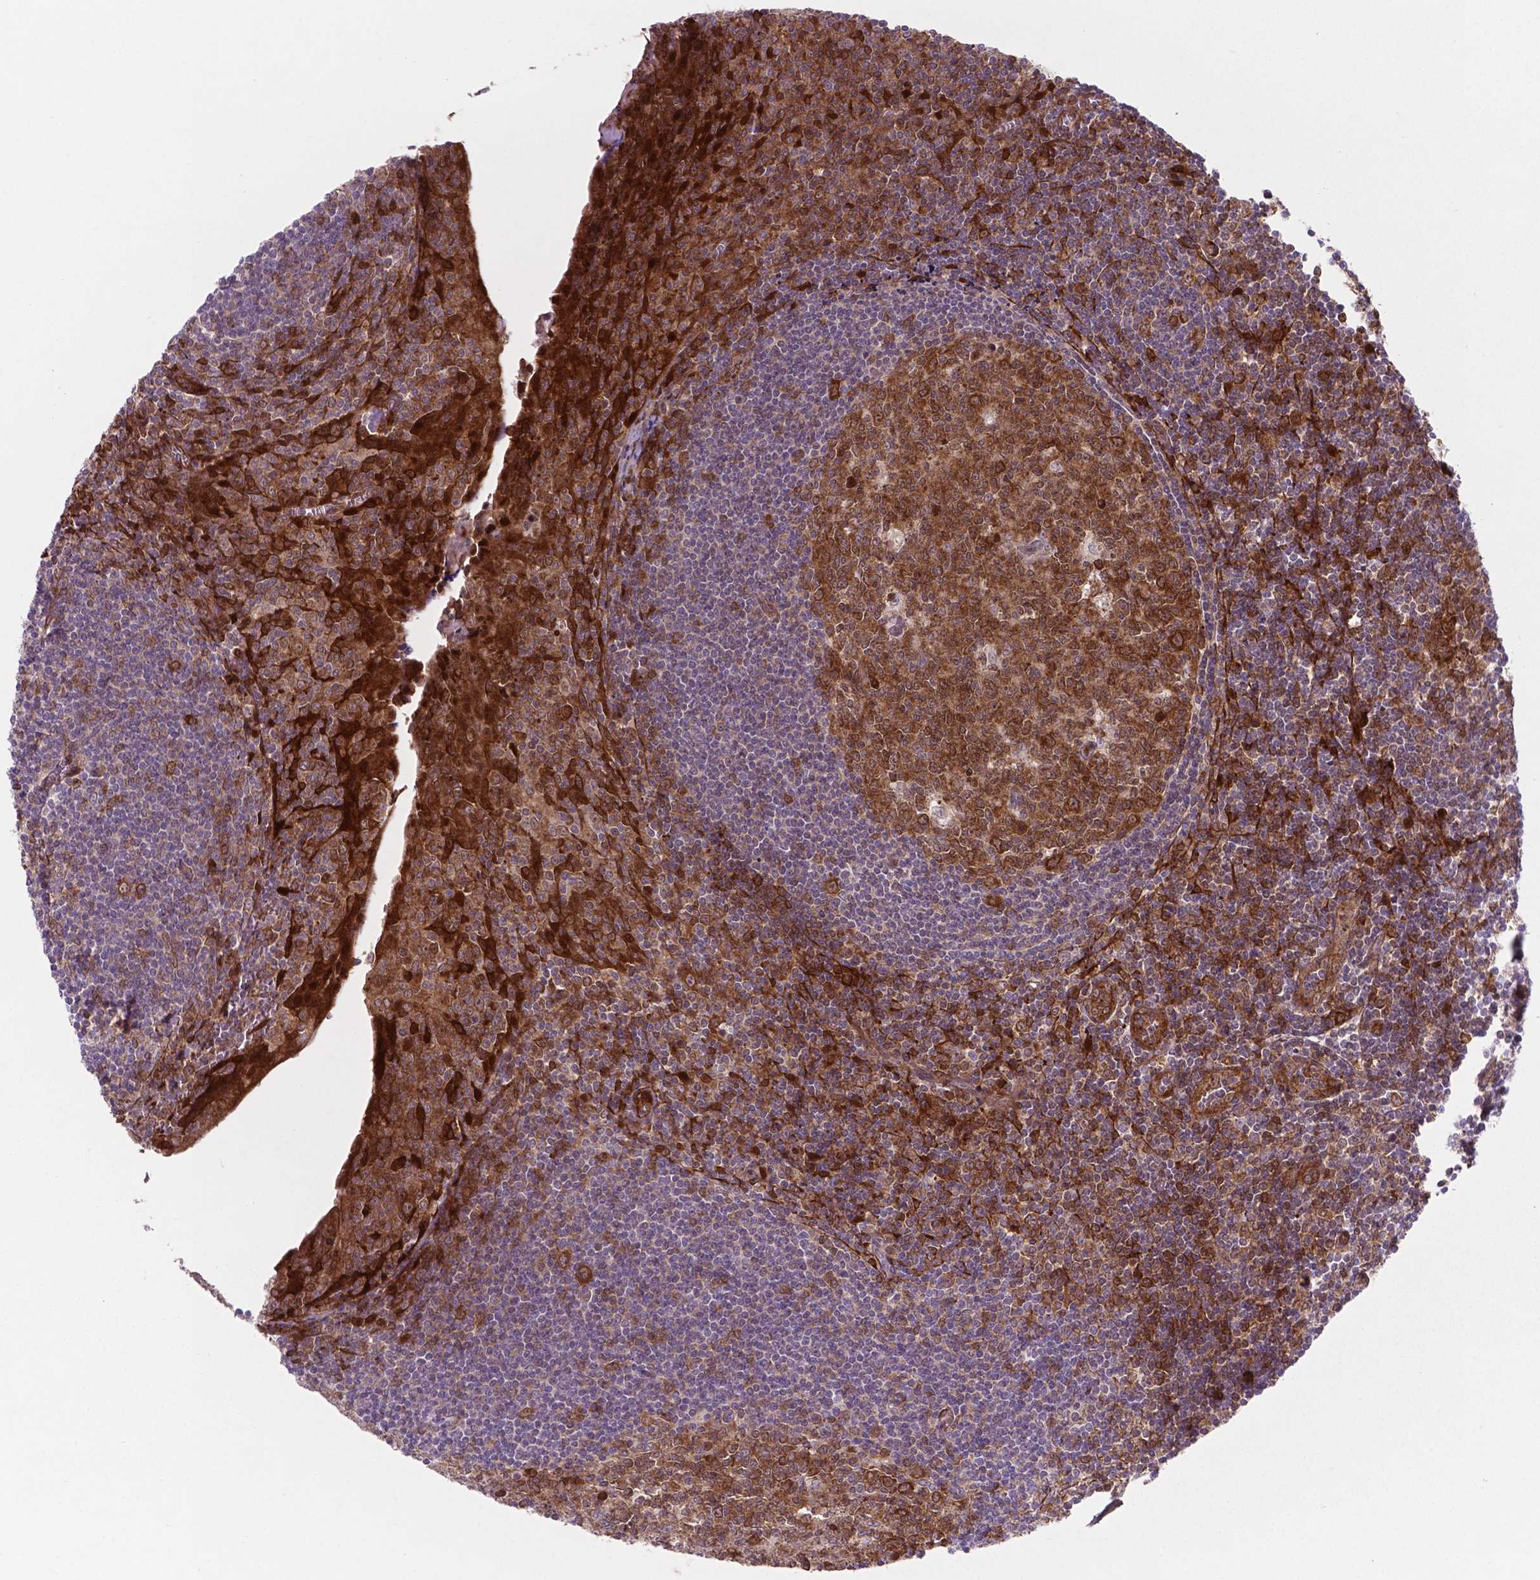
{"staining": {"intensity": "strong", "quantity": ">75%", "location": "cytoplasmic/membranous"}, "tissue": "tonsil", "cell_type": "Germinal center cells", "image_type": "normal", "snomed": [{"axis": "morphology", "description": "Normal tissue, NOS"}, {"axis": "morphology", "description": "Inflammation, NOS"}, {"axis": "topography", "description": "Tonsil"}], "caption": "Protein staining by immunohistochemistry (IHC) displays strong cytoplasmic/membranous staining in approximately >75% of germinal center cells in normal tonsil. The protein of interest is shown in brown color, while the nuclei are stained blue.", "gene": "LDHA", "patient": {"sex": "female", "age": 31}}